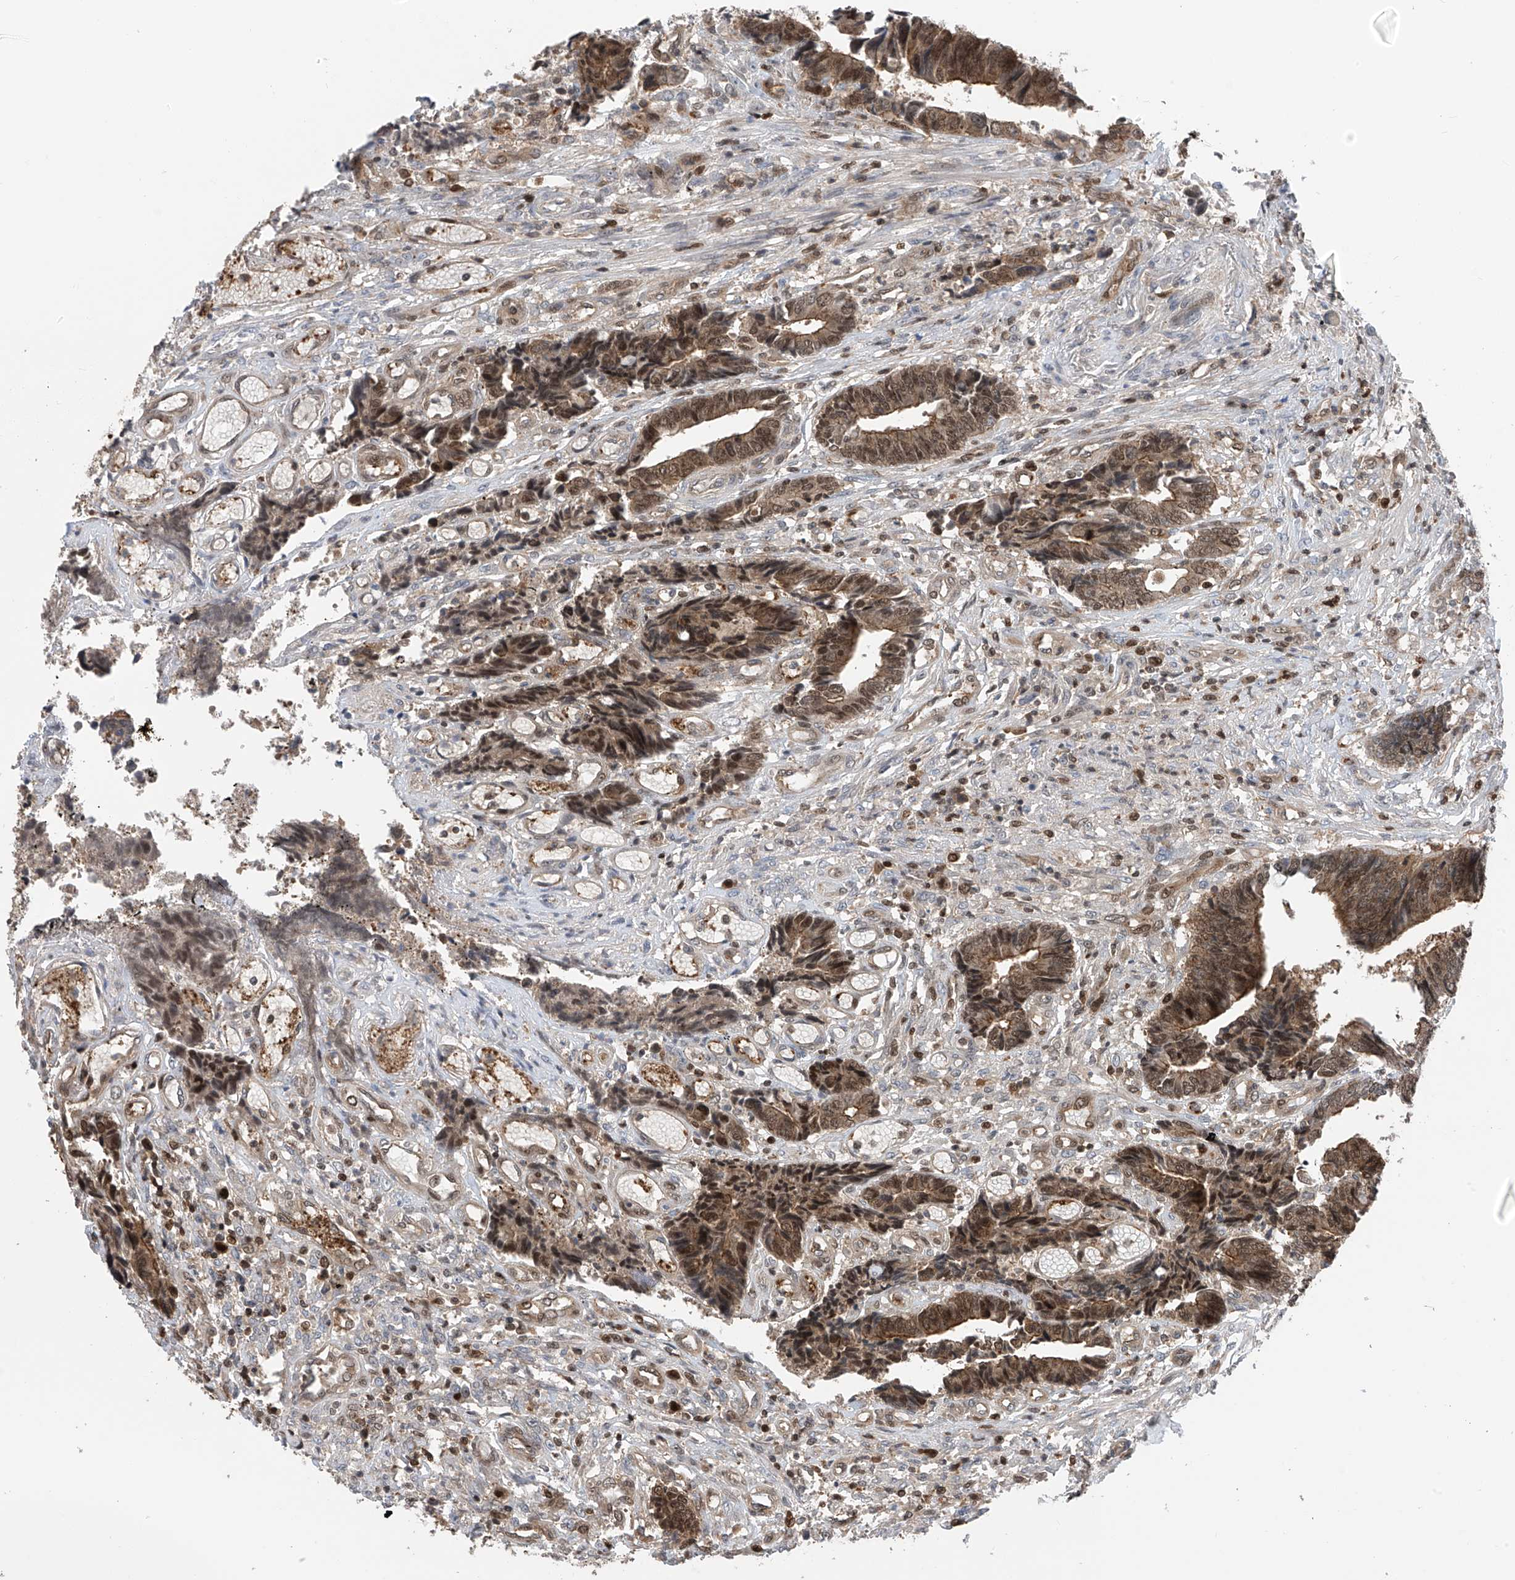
{"staining": {"intensity": "strong", "quantity": ">75%", "location": "cytoplasmic/membranous,nuclear"}, "tissue": "colorectal cancer", "cell_type": "Tumor cells", "image_type": "cancer", "snomed": [{"axis": "morphology", "description": "Adenocarcinoma, NOS"}, {"axis": "topography", "description": "Rectum"}], "caption": "A brown stain shows strong cytoplasmic/membranous and nuclear positivity of a protein in human adenocarcinoma (colorectal) tumor cells.", "gene": "DNAJC9", "patient": {"sex": "male", "age": 84}}